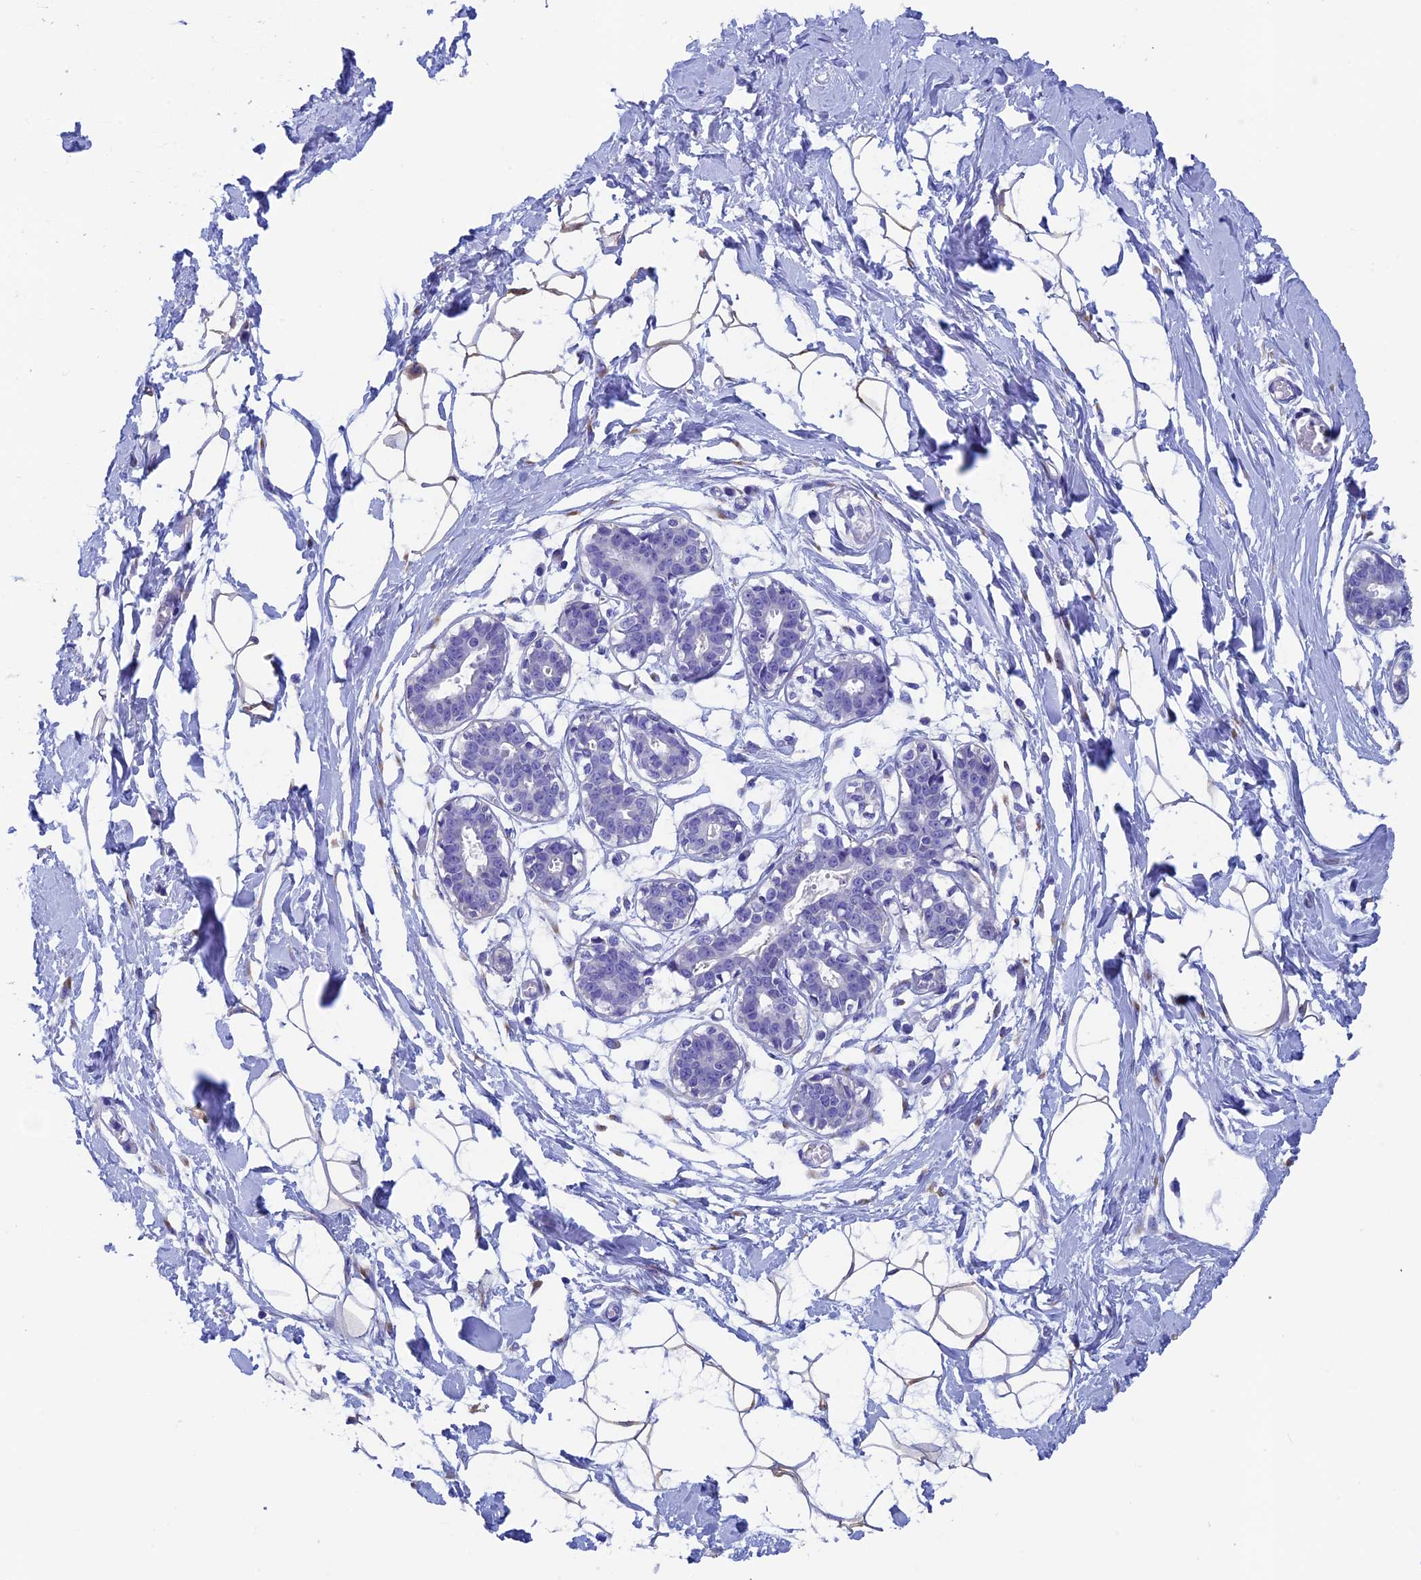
{"staining": {"intensity": "weak", "quantity": ">75%", "location": "cytoplasmic/membranous"}, "tissue": "breast", "cell_type": "Adipocytes", "image_type": "normal", "snomed": [{"axis": "morphology", "description": "Normal tissue, NOS"}, {"axis": "topography", "description": "Breast"}], "caption": "Immunohistochemical staining of benign human breast exhibits low levels of weak cytoplasmic/membranous positivity in approximately >75% of adipocytes. The staining was performed using DAB to visualize the protein expression in brown, while the nuclei were stained in blue with hematoxylin (Magnification: 20x).", "gene": "ADH7", "patient": {"sex": "female", "age": 27}}